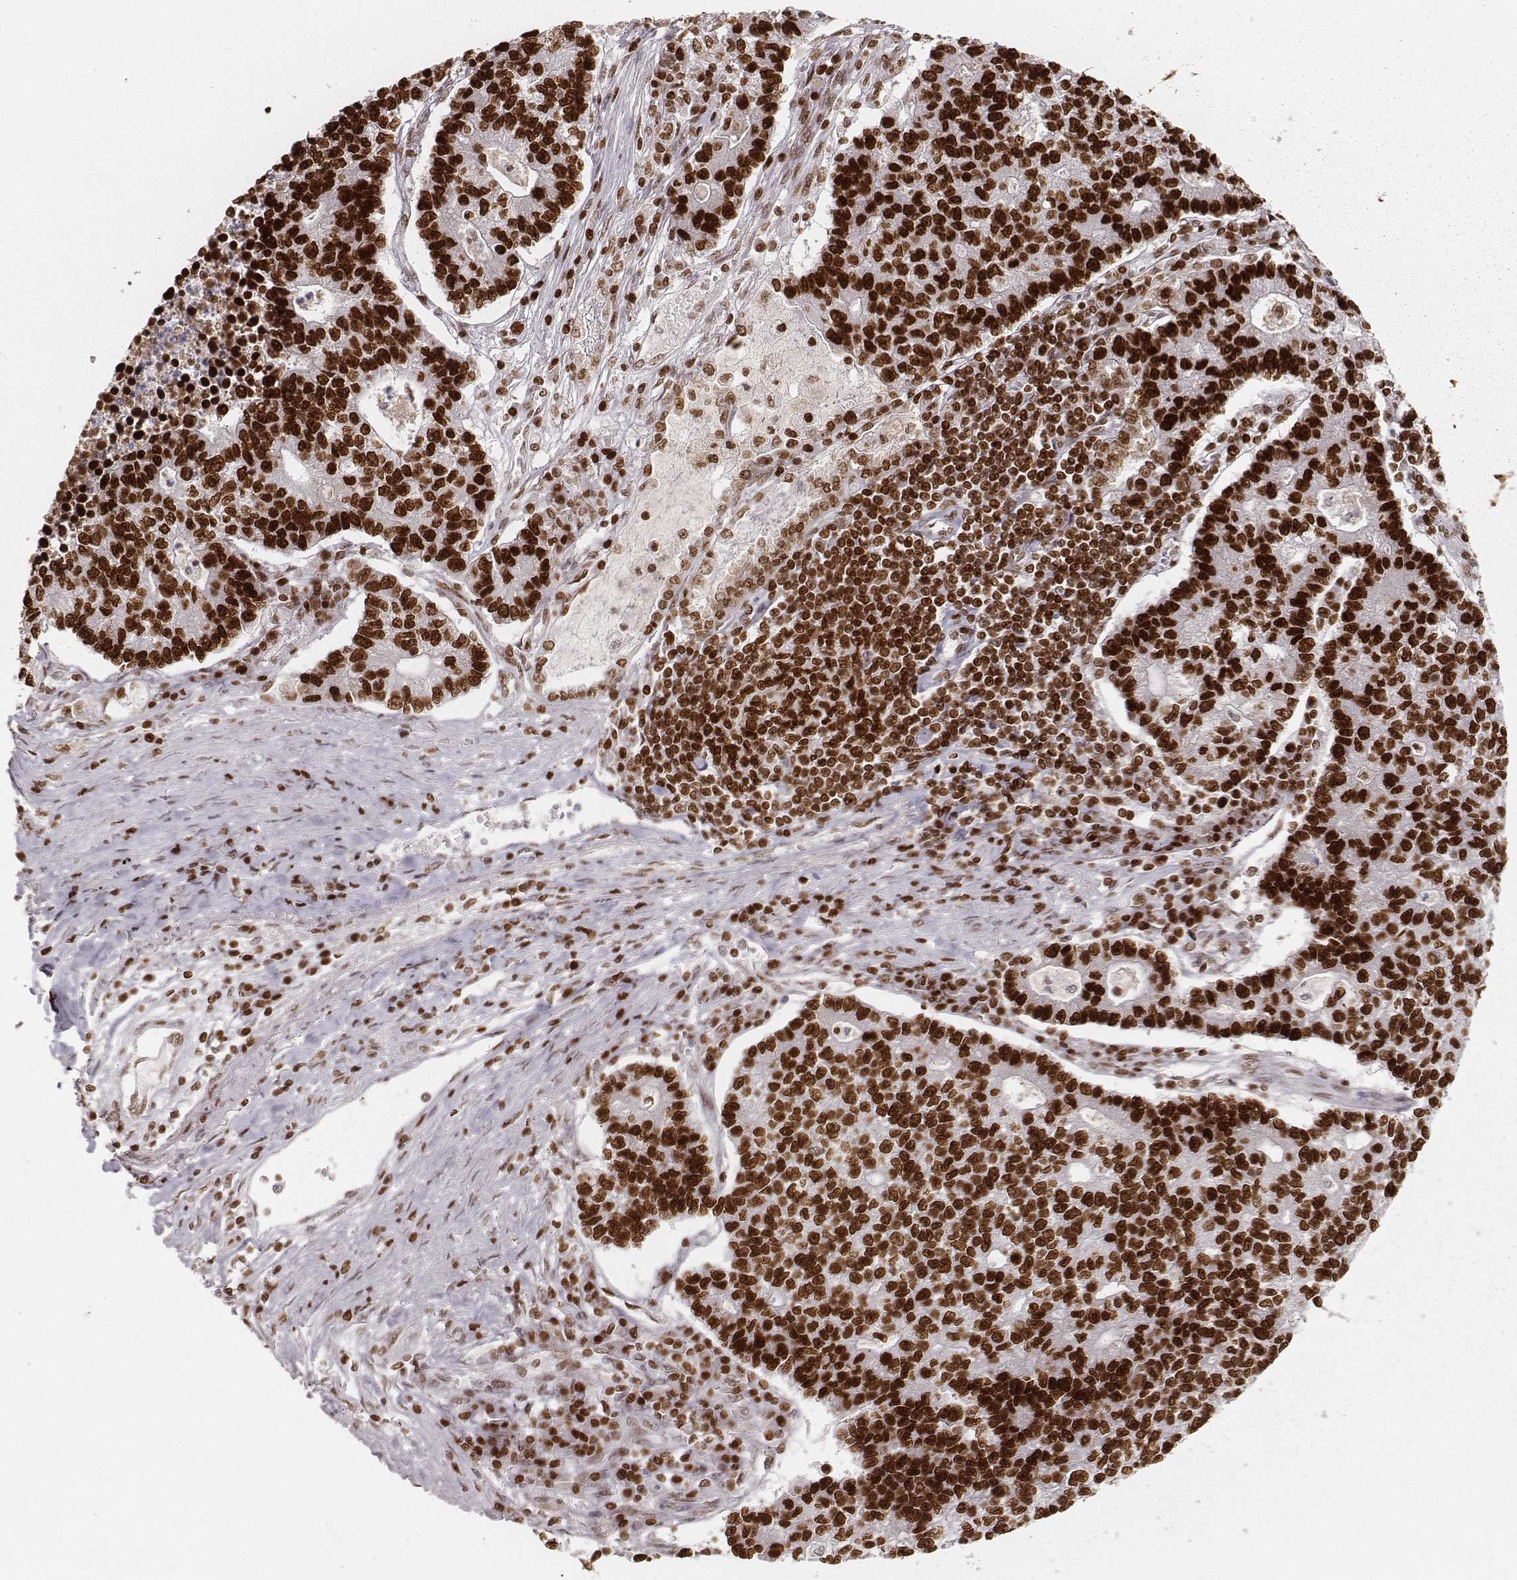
{"staining": {"intensity": "strong", "quantity": ">75%", "location": "nuclear"}, "tissue": "lung cancer", "cell_type": "Tumor cells", "image_type": "cancer", "snomed": [{"axis": "morphology", "description": "Adenocarcinoma, NOS"}, {"axis": "topography", "description": "Lung"}], "caption": "DAB (3,3'-diaminobenzidine) immunohistochemical staining of human lung adenocarcinoma demonstrates strong nuclear protein staining in approximately >75% of tumor cells.", "gene": "PARP1", "patient": {"sex": "male", "age": 57}}